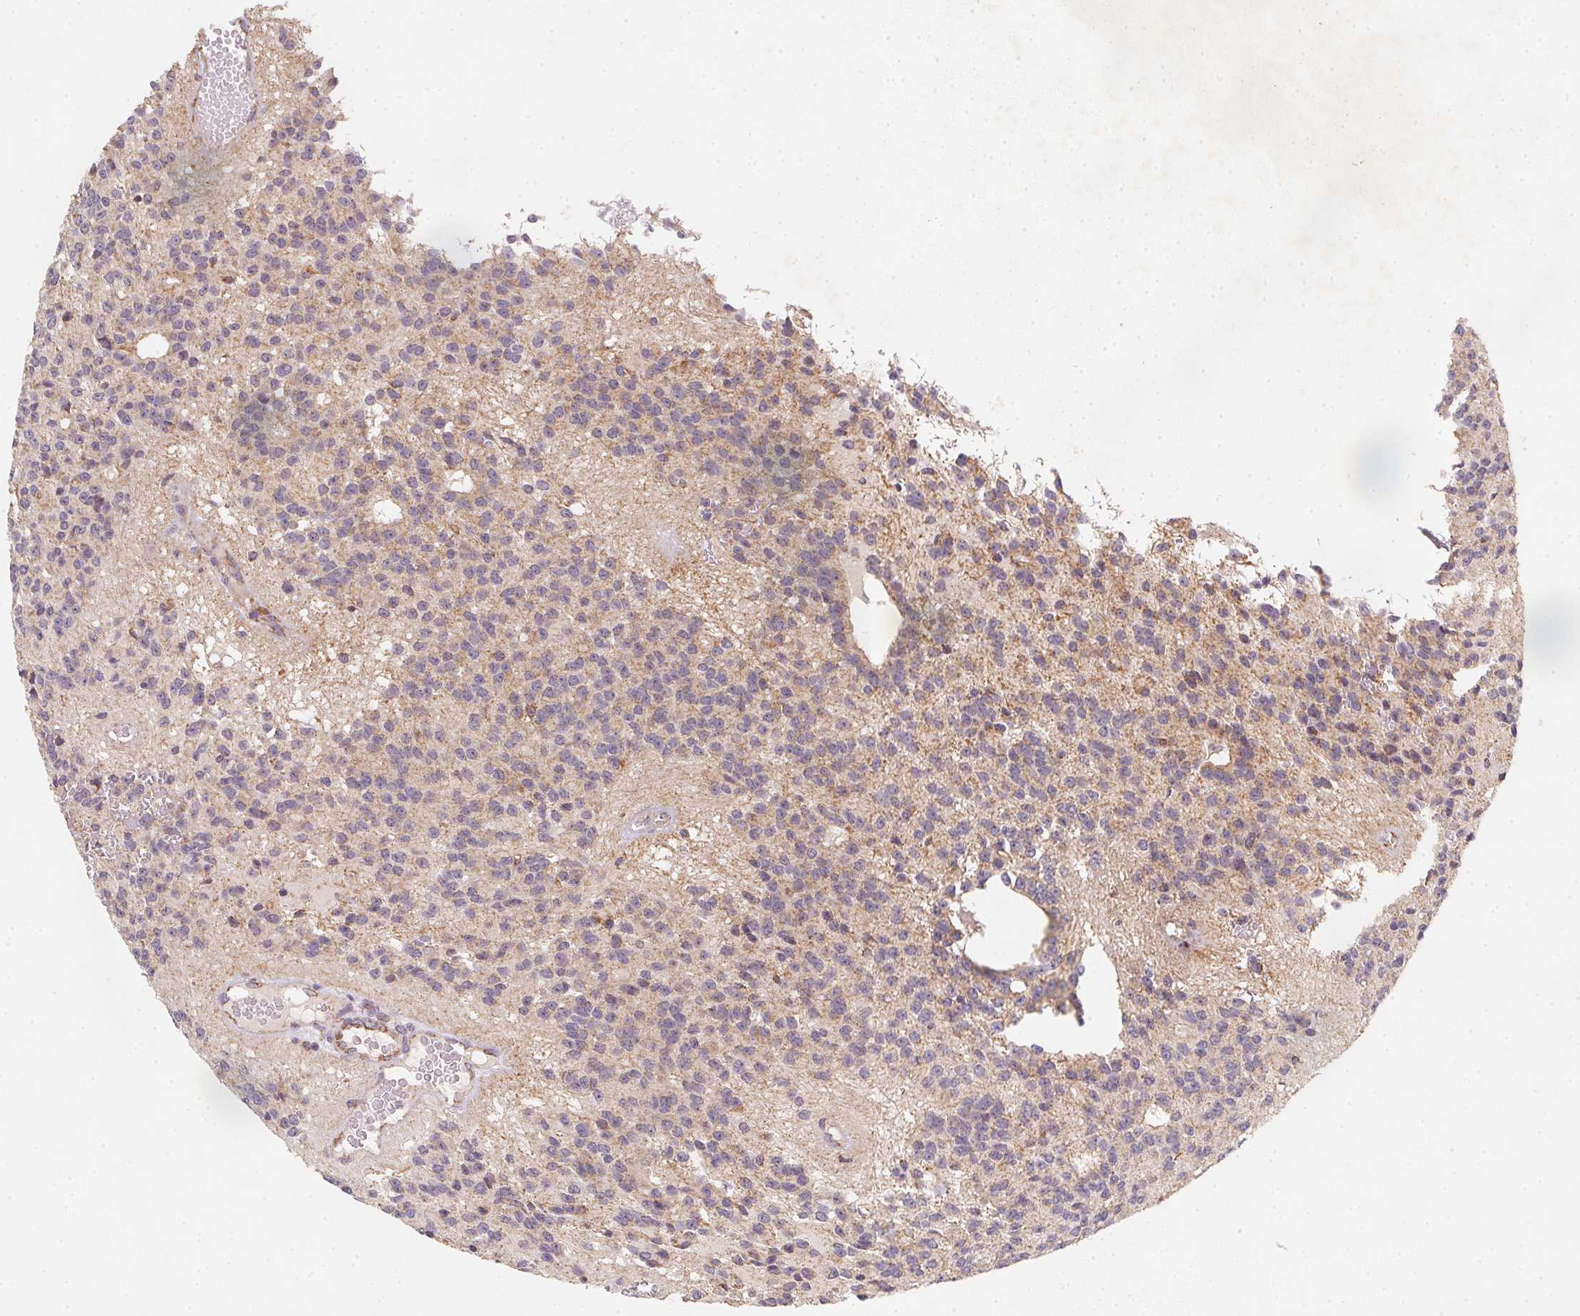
{"staining": {"intensity": "weak", "quantity": "<25%", "location": "cytoplasmic/membranous"}, "tissue": "glioma", "cell_type": "Tumor cells", "image_type": "cancer", "snomed": [{"axis": "morphology", "description": "Glioma, malignant, Low grade"}, {"axis": "topography", "description": "Brain"}], "caption": "DAB immunohistochemical staining of glioma displays no significant expression in tumor cells.", "gene": "NDUFS6", "patient": {"sex": "male", "age": 31}}